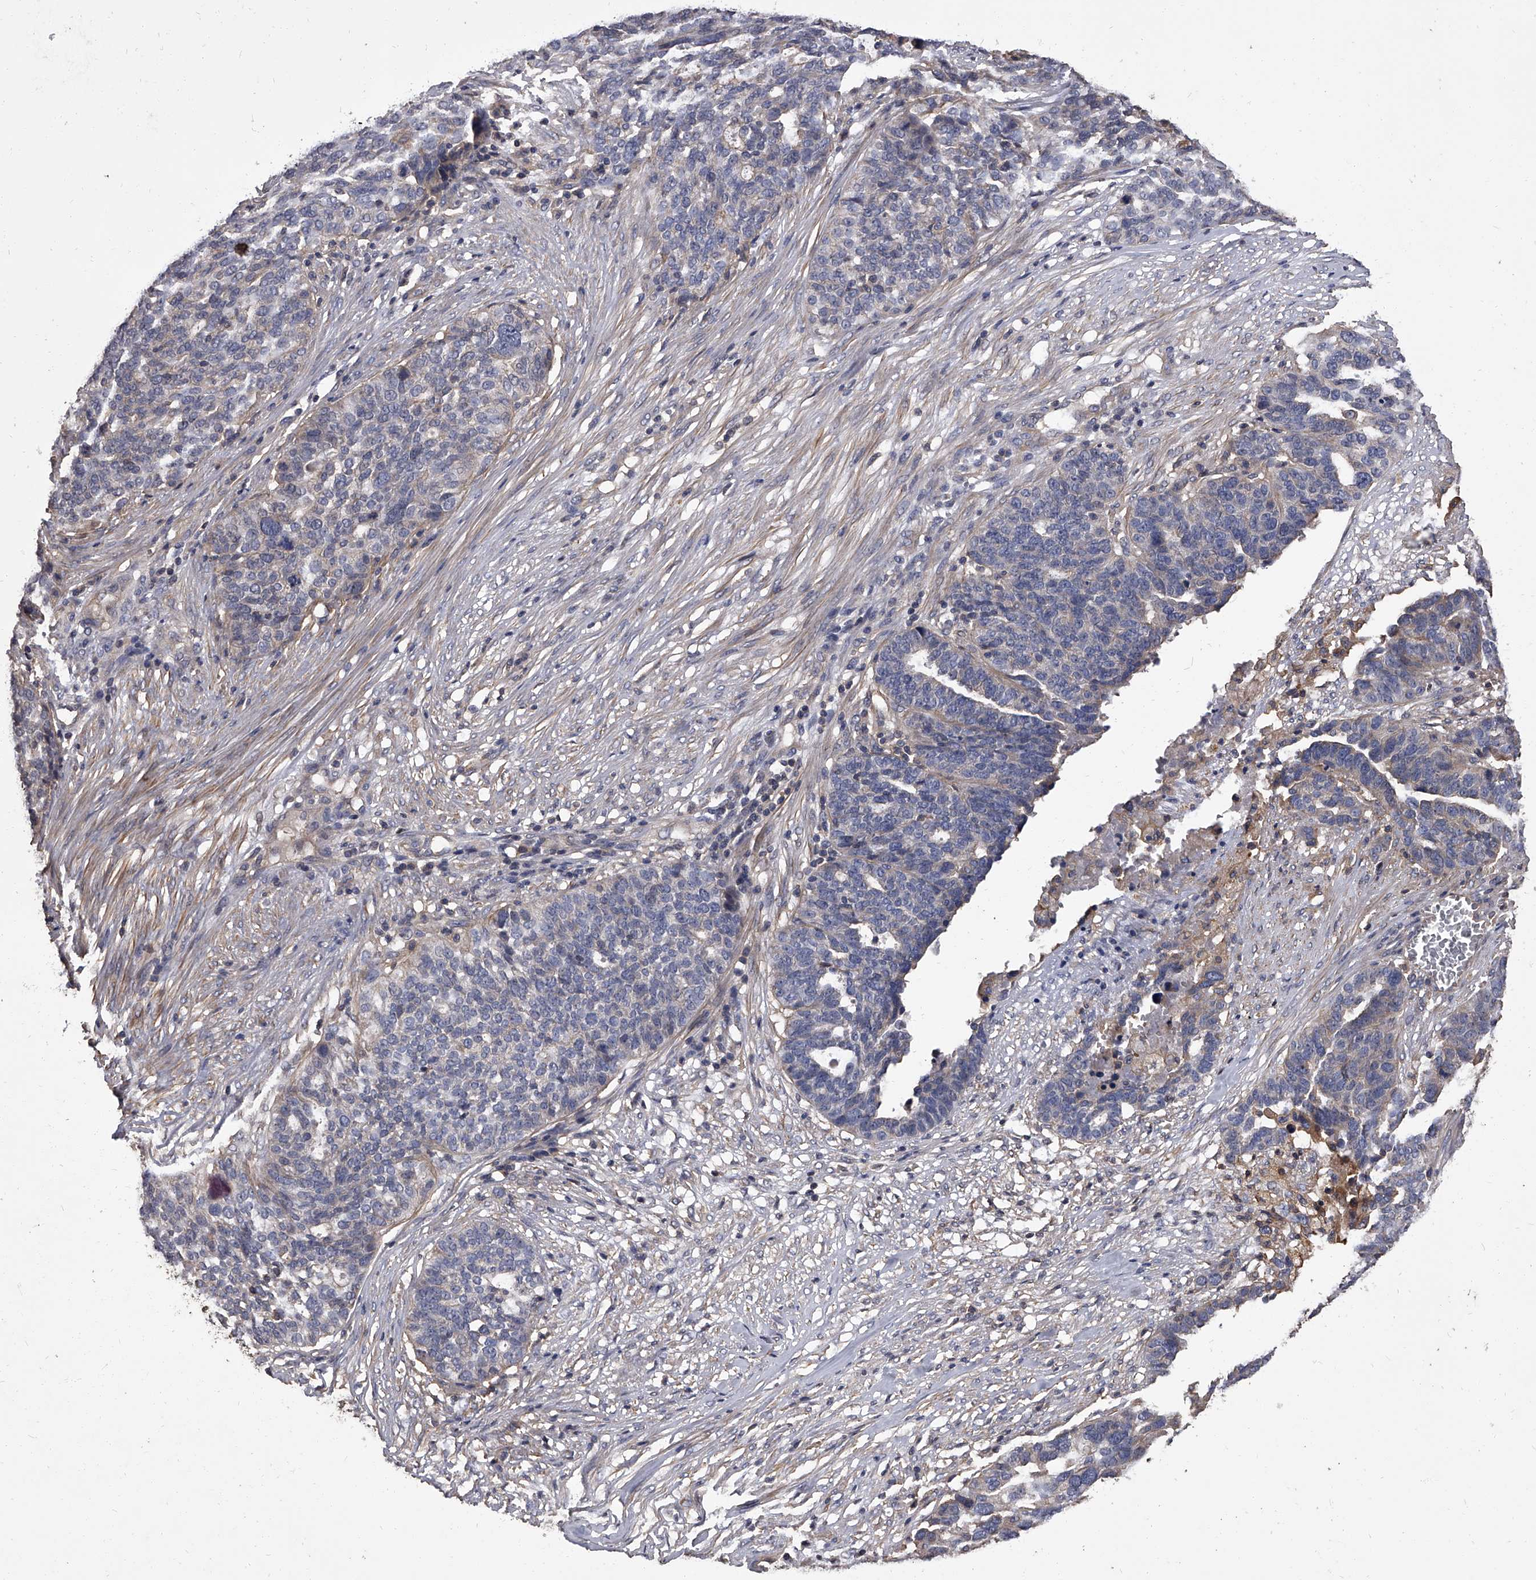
{"staining": {"intensity": "negative", "quantity": "none", "location": "none"}, "tissue": "ovarian cancer", "cell_type": "Tumor cells", "image_type": "cancer", "snomed": [{"axis": "morphology", "description": "Cystadenocarcinoma, serous, NOS"}, {"axis": "topography", "description": "Ovary"}], "caption": "Human ovarian serous cystadenocarcinoma stained for a protein using immunohistochemistry exhibits no expression in tumor cells.", "gene": "STK36", "patient": {"sex": "female", "age": 59}}